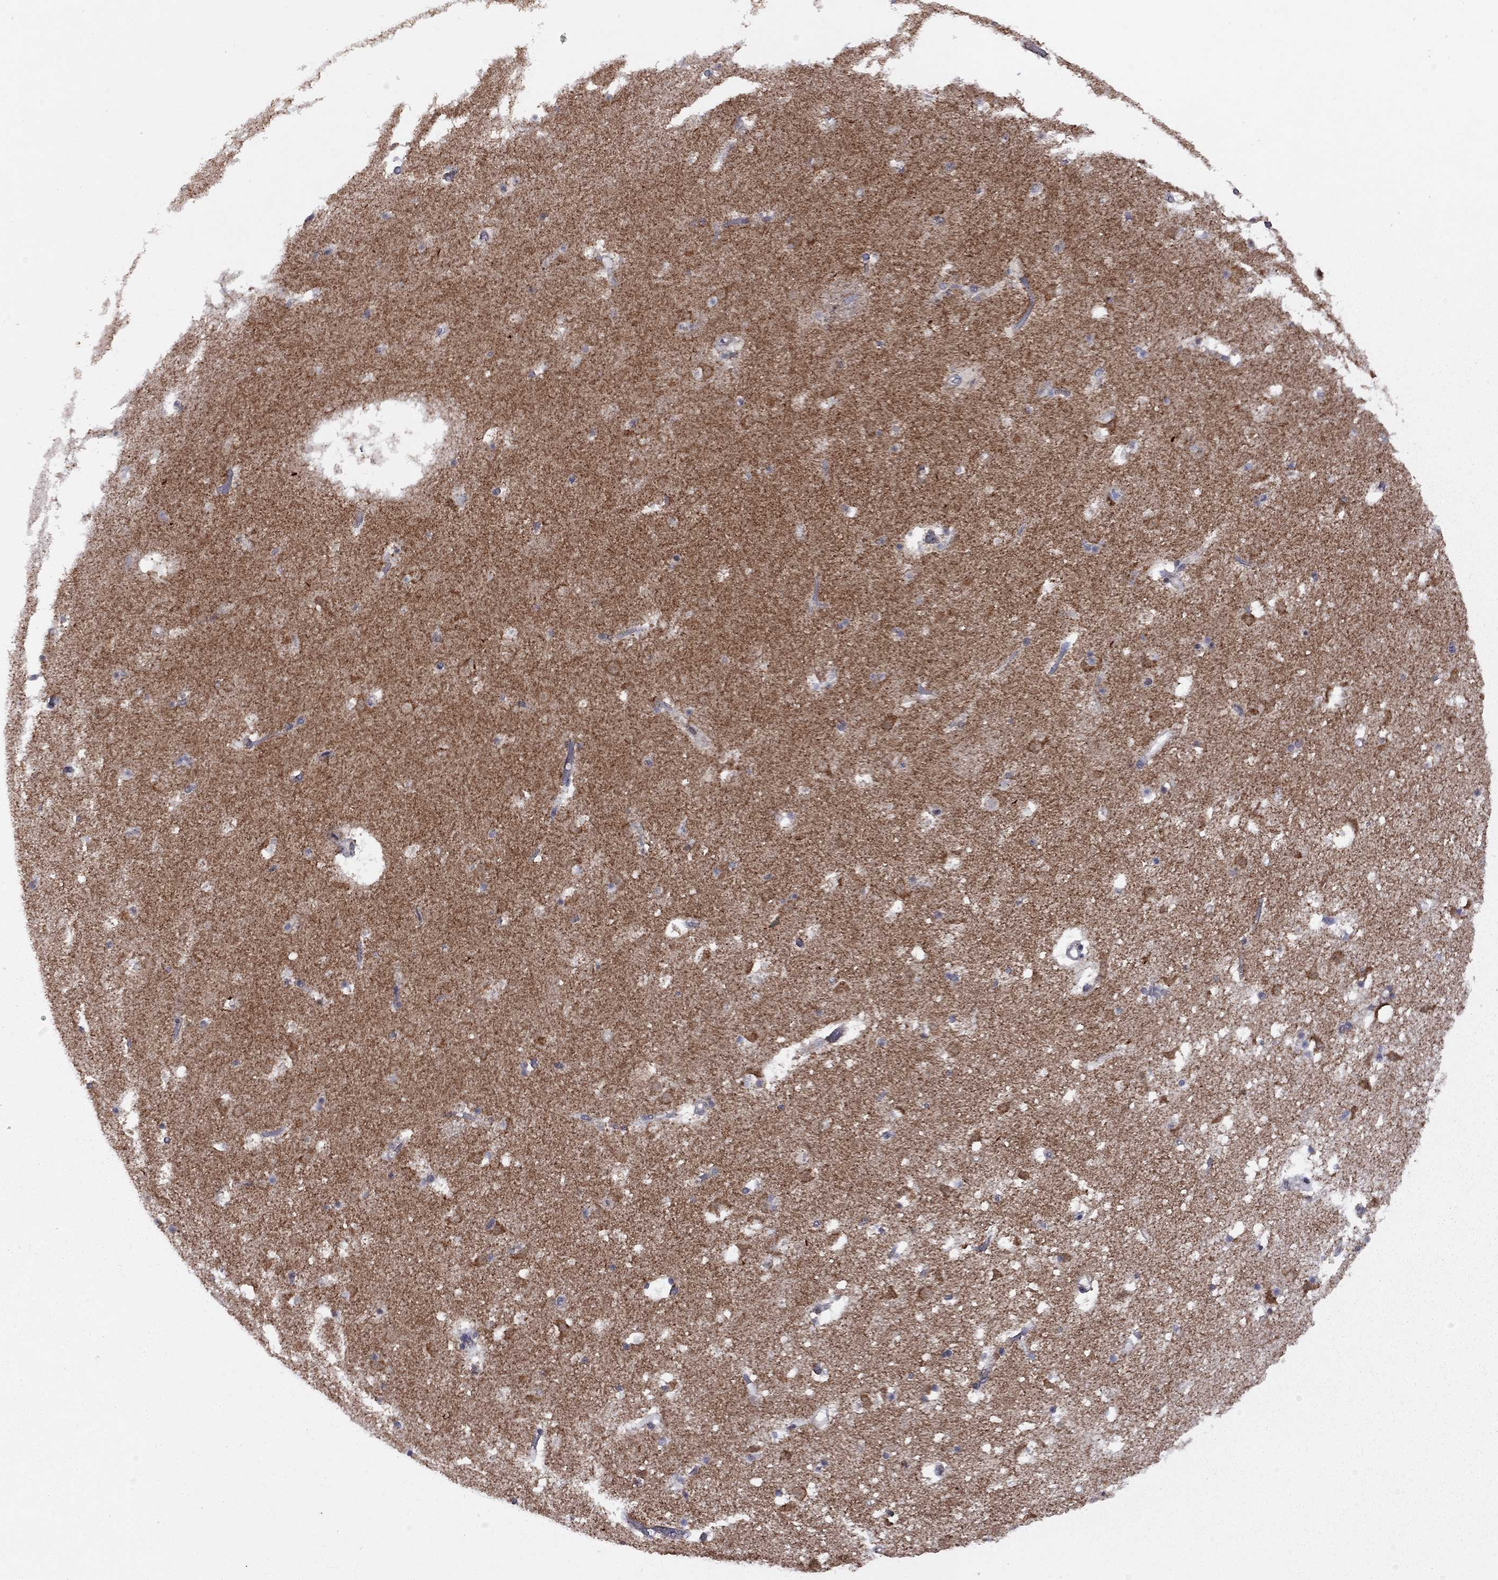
{"staining": {"intensity": "negative", "quantity": "none", "location": "none"}, "tissue": "caudate", "cell_type": "Glial cells", "image_type": "normal", "snomed": [{"axis": "morphology", "description": "Normal tissue, NOS"}, {"axis": "topography", "description": "Lateral ventricle wall"}], "caption": "Protein analysis of unremarkable caudate exhibits no significant expression in glial cells. The staining is performed using DAB (3,3'-diaminobenzidine) brown chromogen with nuclei counter-stained in using hematoxylin.", "gene": "NDUFB1", "patient": {"sex": "female", "age": 42}}